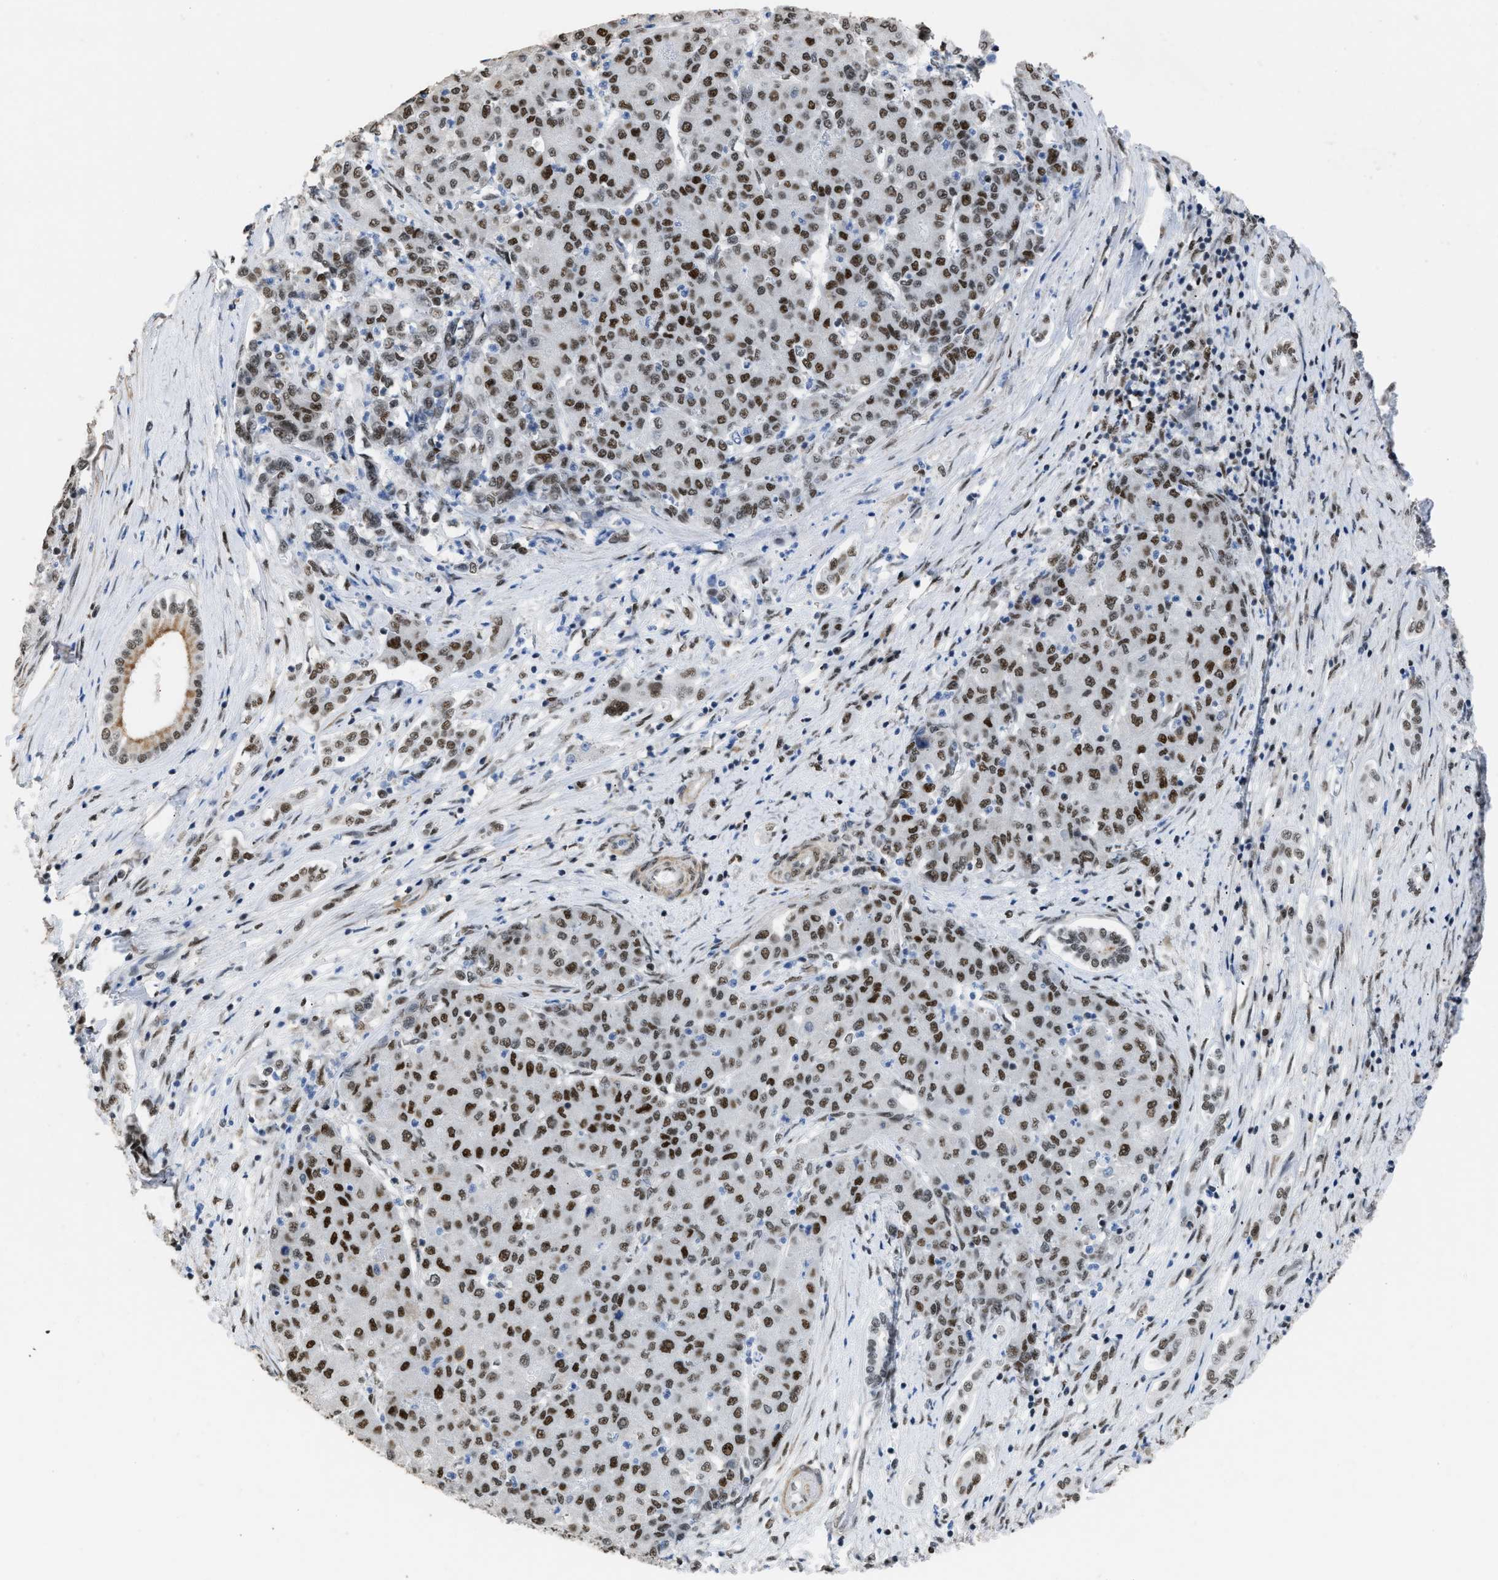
{"staining": {"intensity": "strong", "quantity": ">75%", "location": "nuclear"}, "tissue": "liver cancer", "cell_type": "Tumor cells", "image_type": "cancer", "snomed": [{"axis": "morphology", "description": "Carcinoma, Hepatocellular, NOS"}, {"axis": "topography", "description": "Liver"}], "caption": "Approximately >75% of tumor cells in liver cancer reveal strong nuclear protein expression as visualized by brown immunohistochemical staining.", "gene": "SCAF4", "patient": {"sex": "male", "age": 65}}